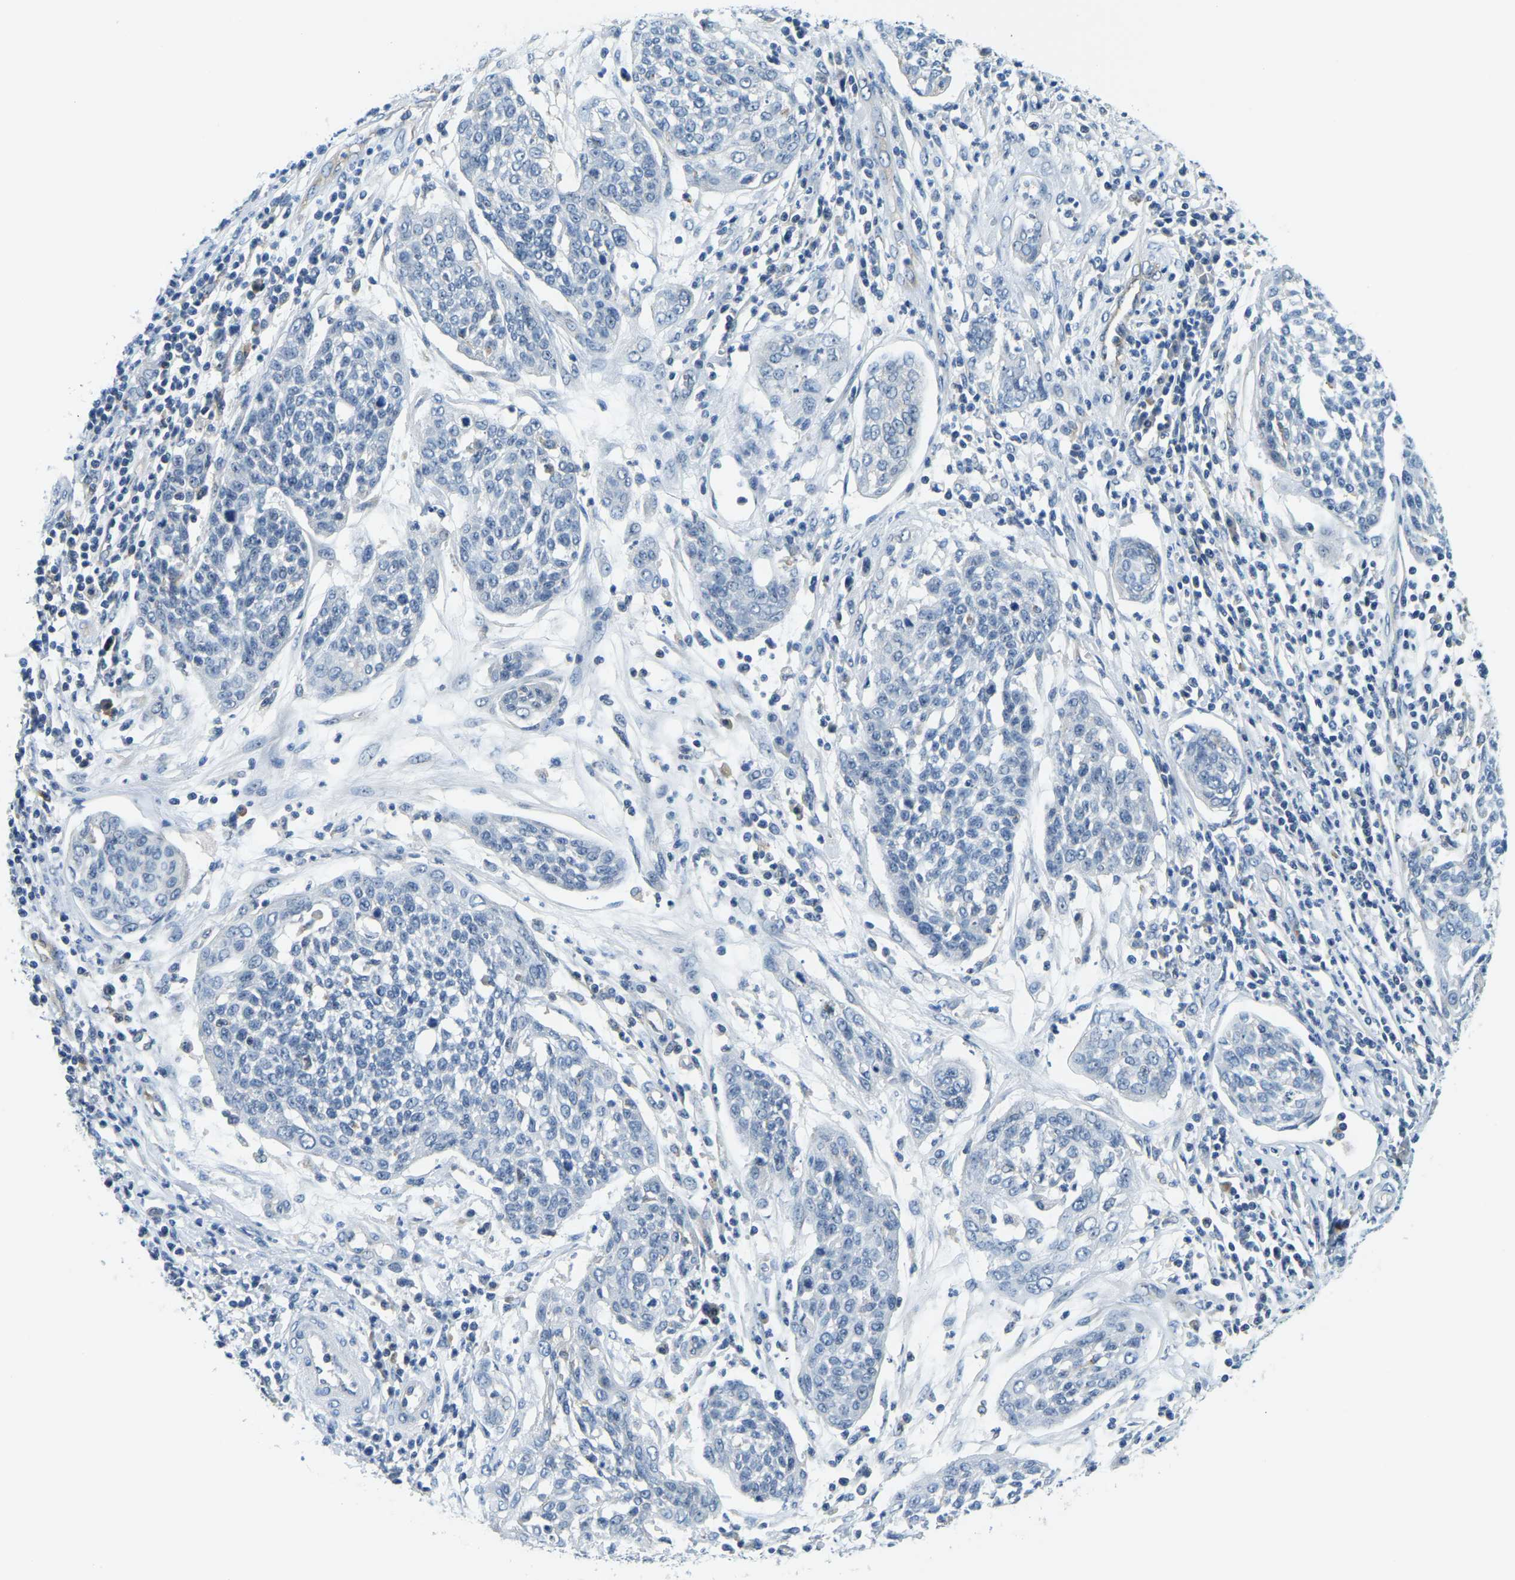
{"staining": {"intensity": "negative", "quantity": "none", "location": "none"}, "tissue": "cervical cancer", "cell_type": "Tumor cells", "image_type": "cancer", "snomed": [{"axis": "morphology", "description": "Squamous cell carcinoma, NOS"}, {"axis": "topography", "description": "Cervix"}], "caption": "DAB immunohistochemical staining of cervical cancer (squamous cell carcinoma) displays no significant expression in tumor cells.", "gene": "RRP1", "patient": {"sex": "female", "age": 34}}